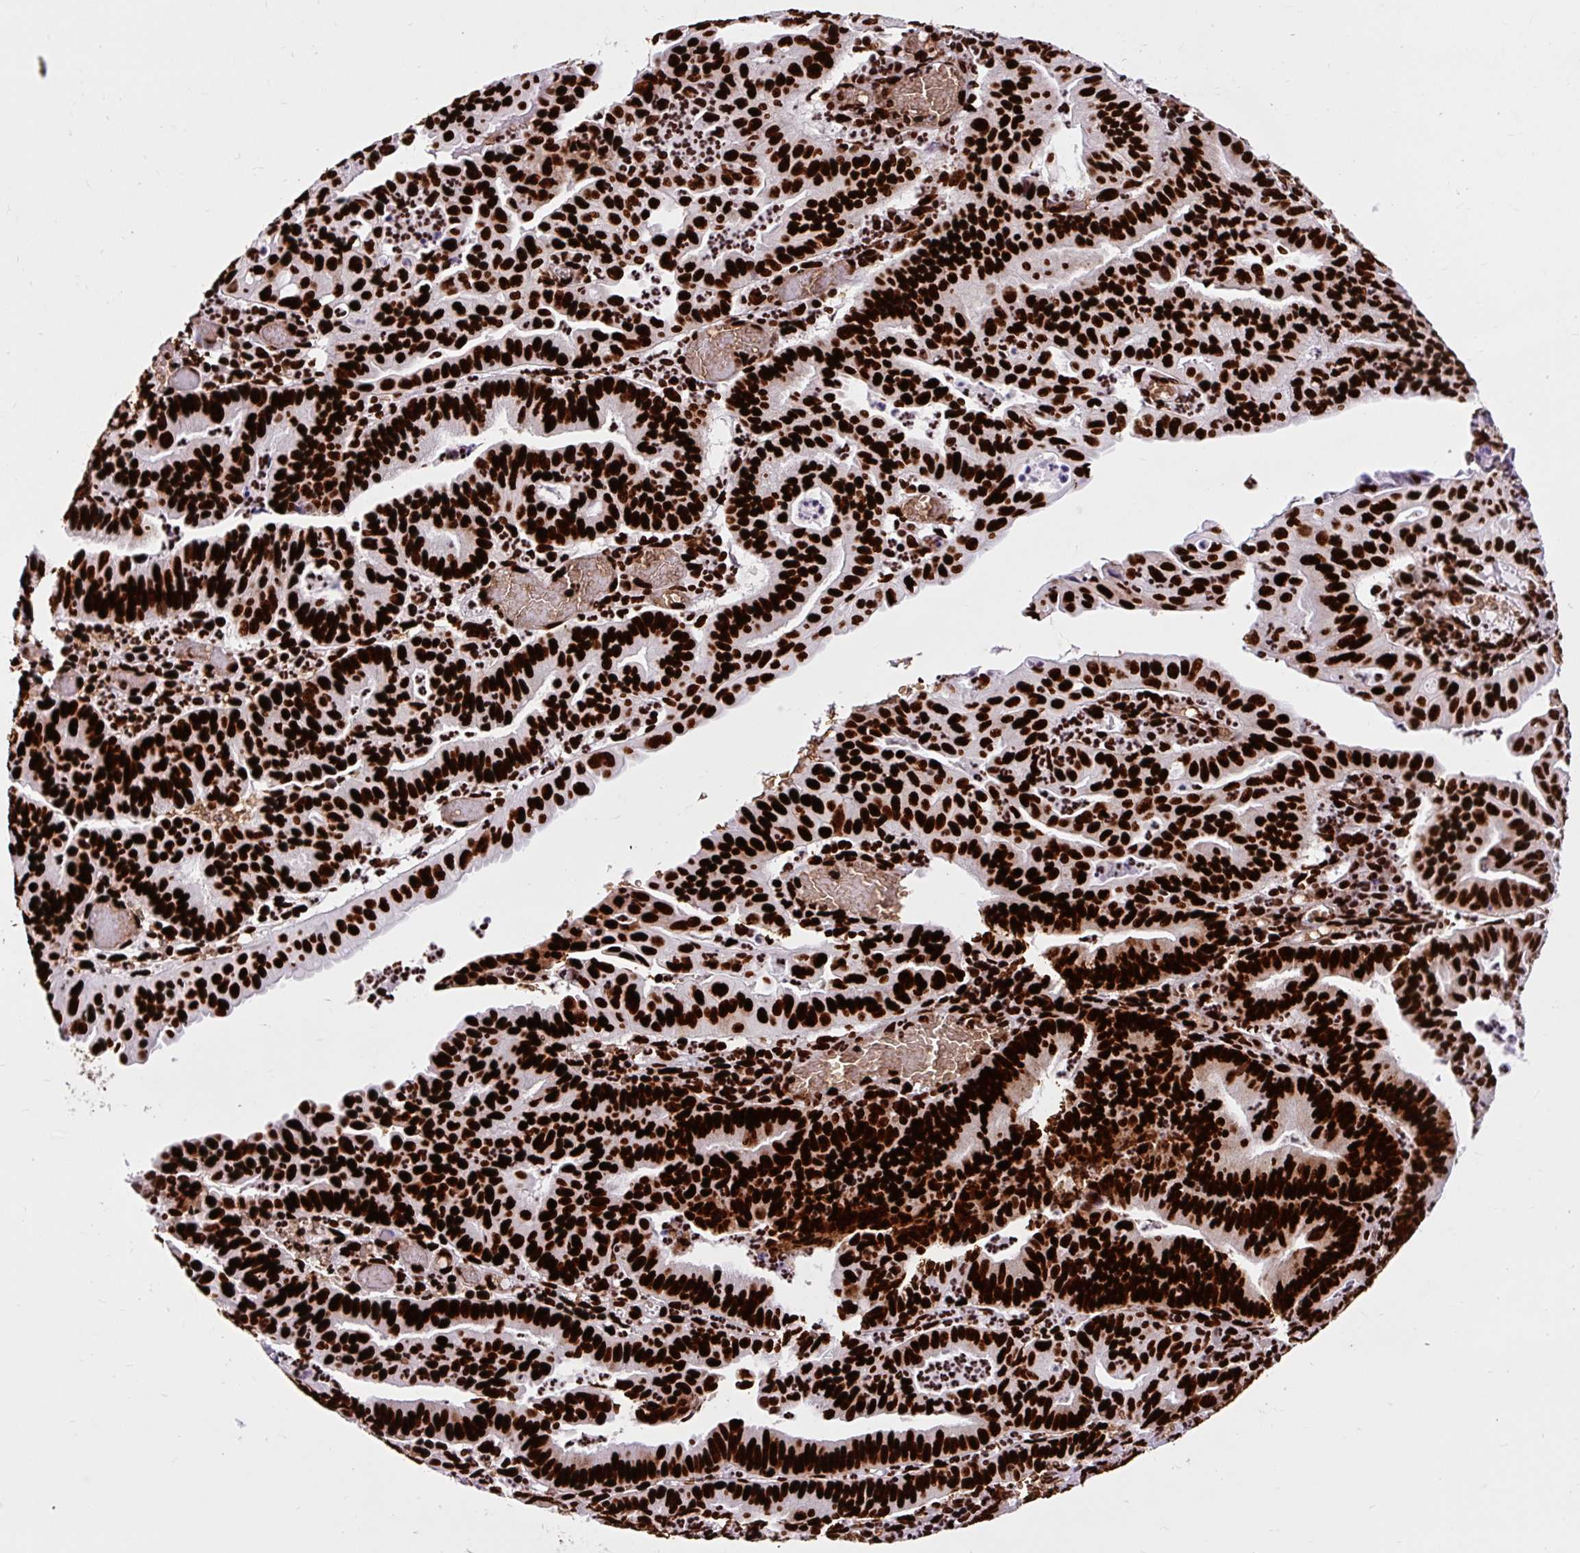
{"staining": {"intensity": "strong", "quantity": ">75%", "location": "nuclear"}, "tissue": "endometrial cancer", "cell_type": "Tumor cells", "image_type": "cancer", "snomed": [{"axis": "morphology", "description": "Adenocarcinoma, NOS"}, {"axis": "topography", "description": "Endometrium"}], "caption": "An image of endometrial cancer (adenocarcinoma) stained for a protein reveals strong nuclear brown staining in tumor cells. (DAB IHC with brightfield microscopy, high magnification).", "gene": "FUS", "patient": {"sex": "female", "age": 60}}